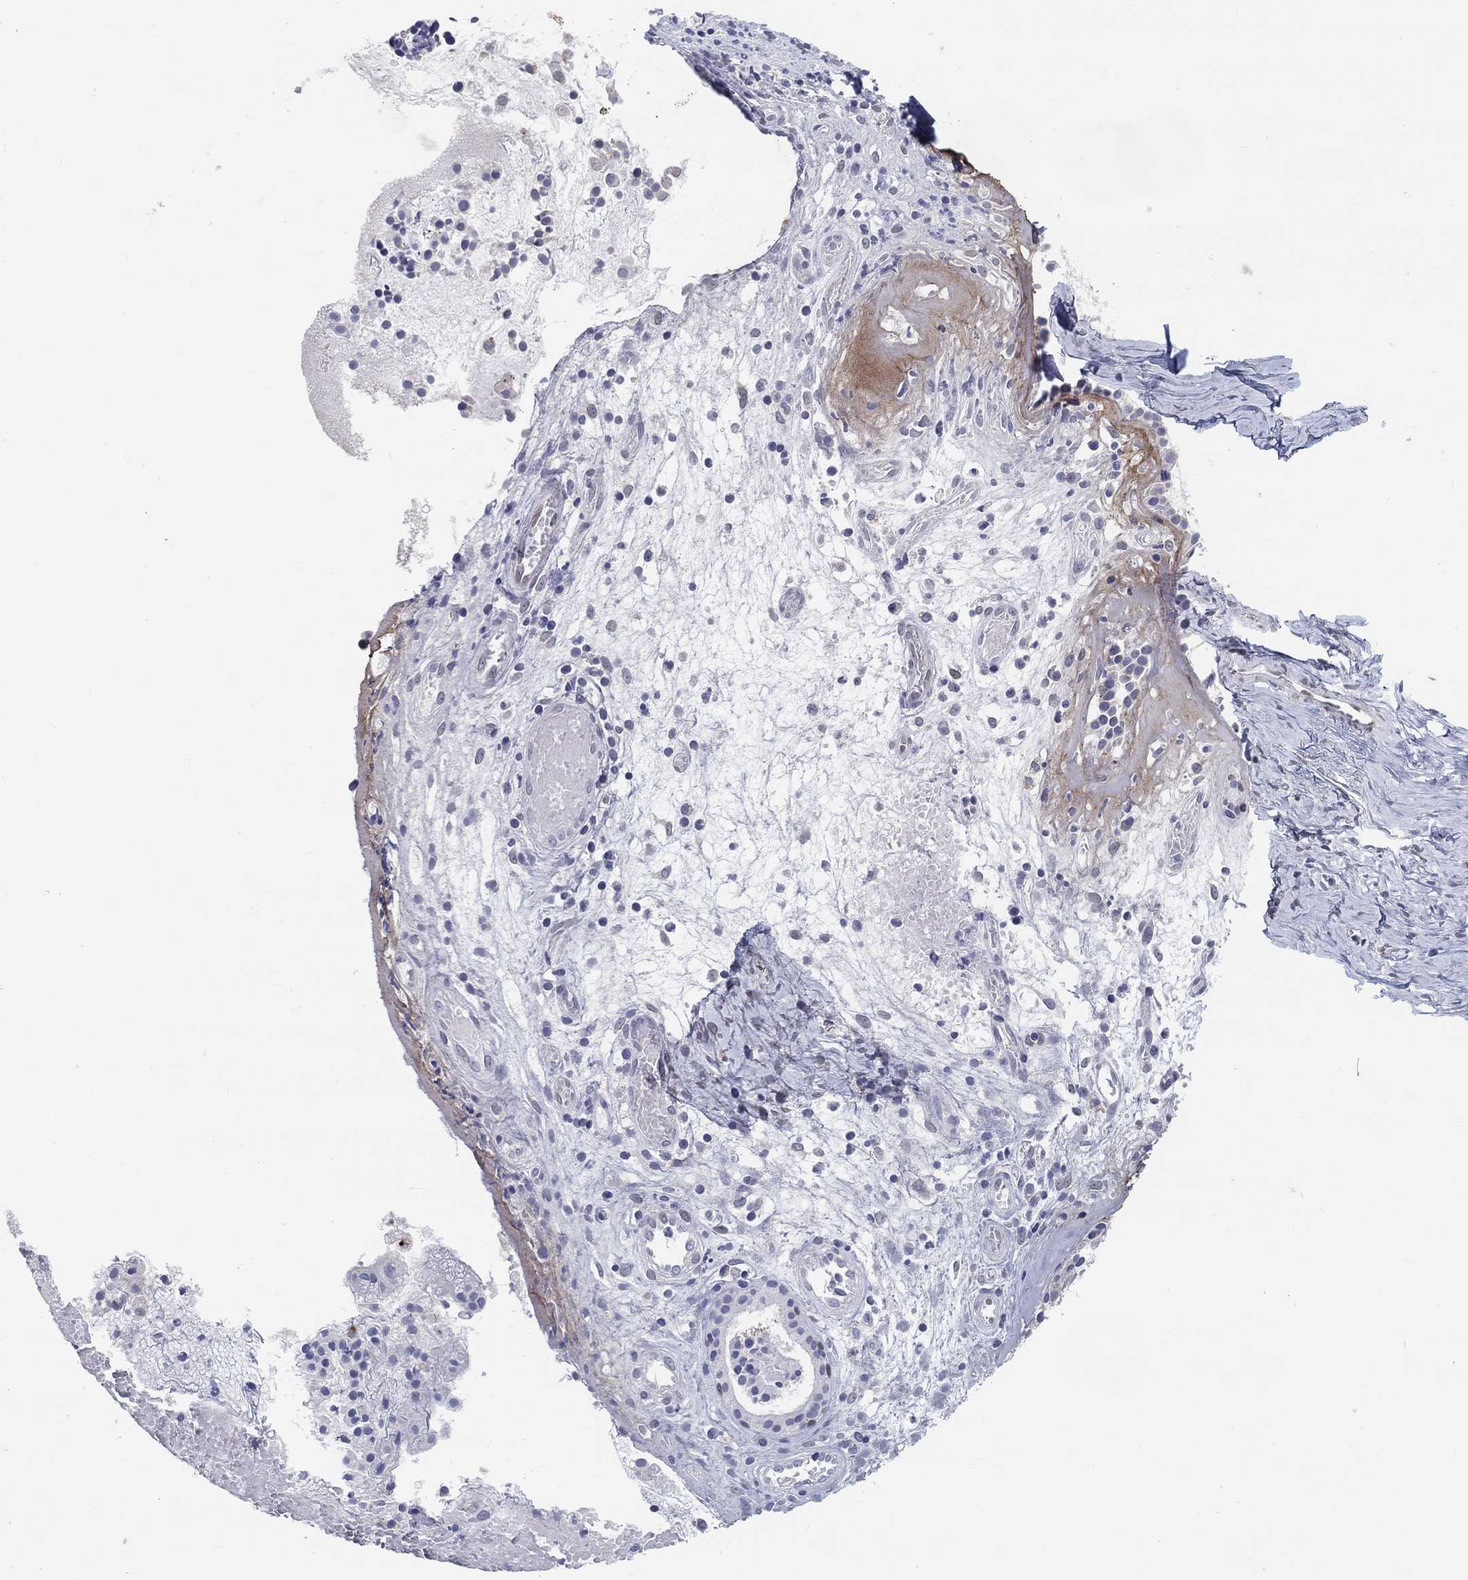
{"staining": {"intensity": "negative", "quantity": "none", "location": "none"}, "tissue": "nasopharynx", "cell_type": "Respiratory epithelial cells", "image_type": "normal", "snomed": [{"axis": "morphology", "description": "Normal tissue, NOS"}, {"axis": "topography", "description": "Nasopharynx"}], "caption": "The image reveals no staining of respiratory epithelial cells in benign nasopharynx.", "gene": "FGF2", "patient": {"sex": "male", "age": 29}}